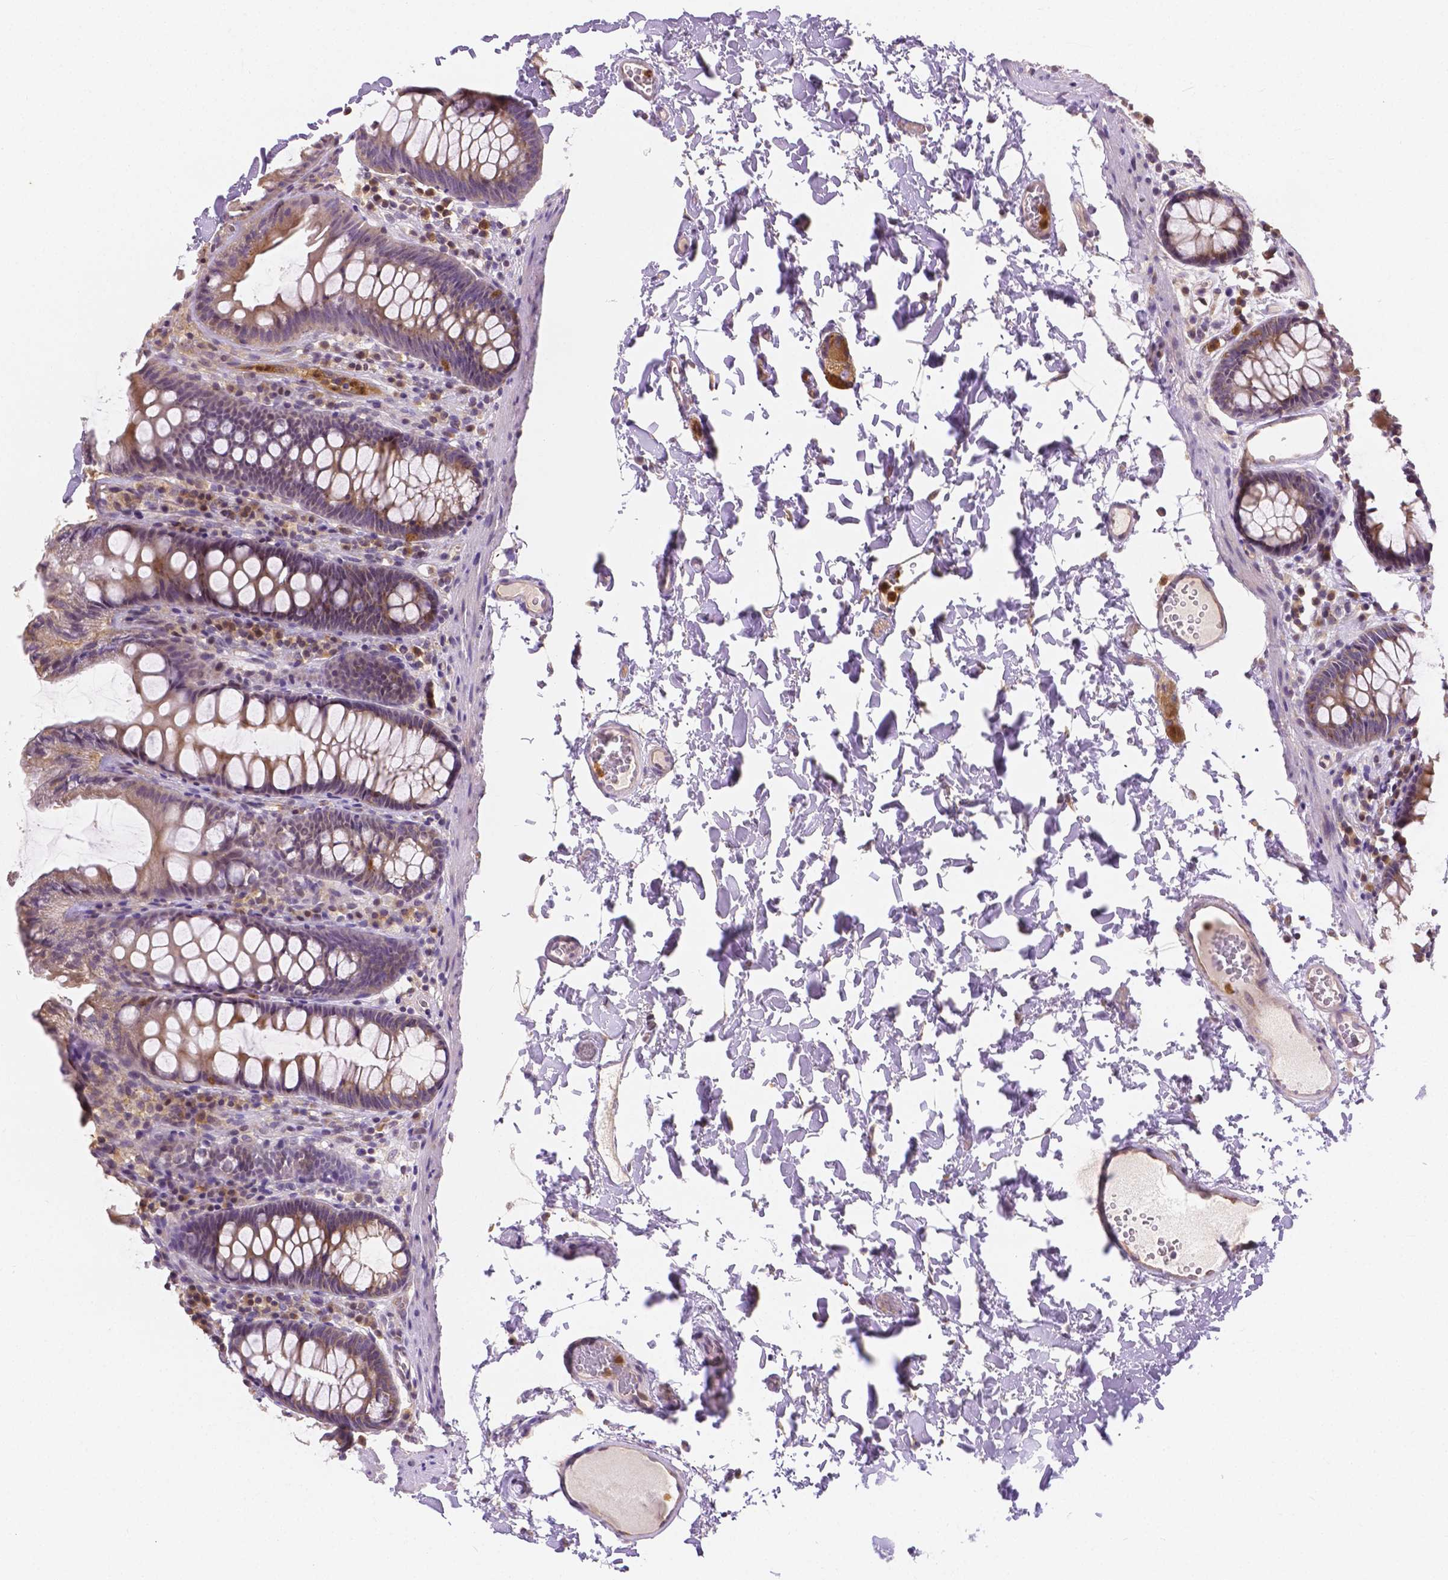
{"staining": {"intensity": "negative", "quantity": "none", "location": "none"}, "tissue": "colon", "cell_type": "Endothelial cells", "image_type": "normal", "snomed": [{"axis": "morphology", "description": "Normal tissue, NOS"}, {"axis": "topography", "description": "Colon"}, {"axis": "topography", "description": "Peripheral nerve tissue"}], "caption": "Colon was stained to show a protein in brown. There is no significant expression in endothelial cells.", "gene": "ZNRD2", "patient": {"sex": "male", "age": 84}}